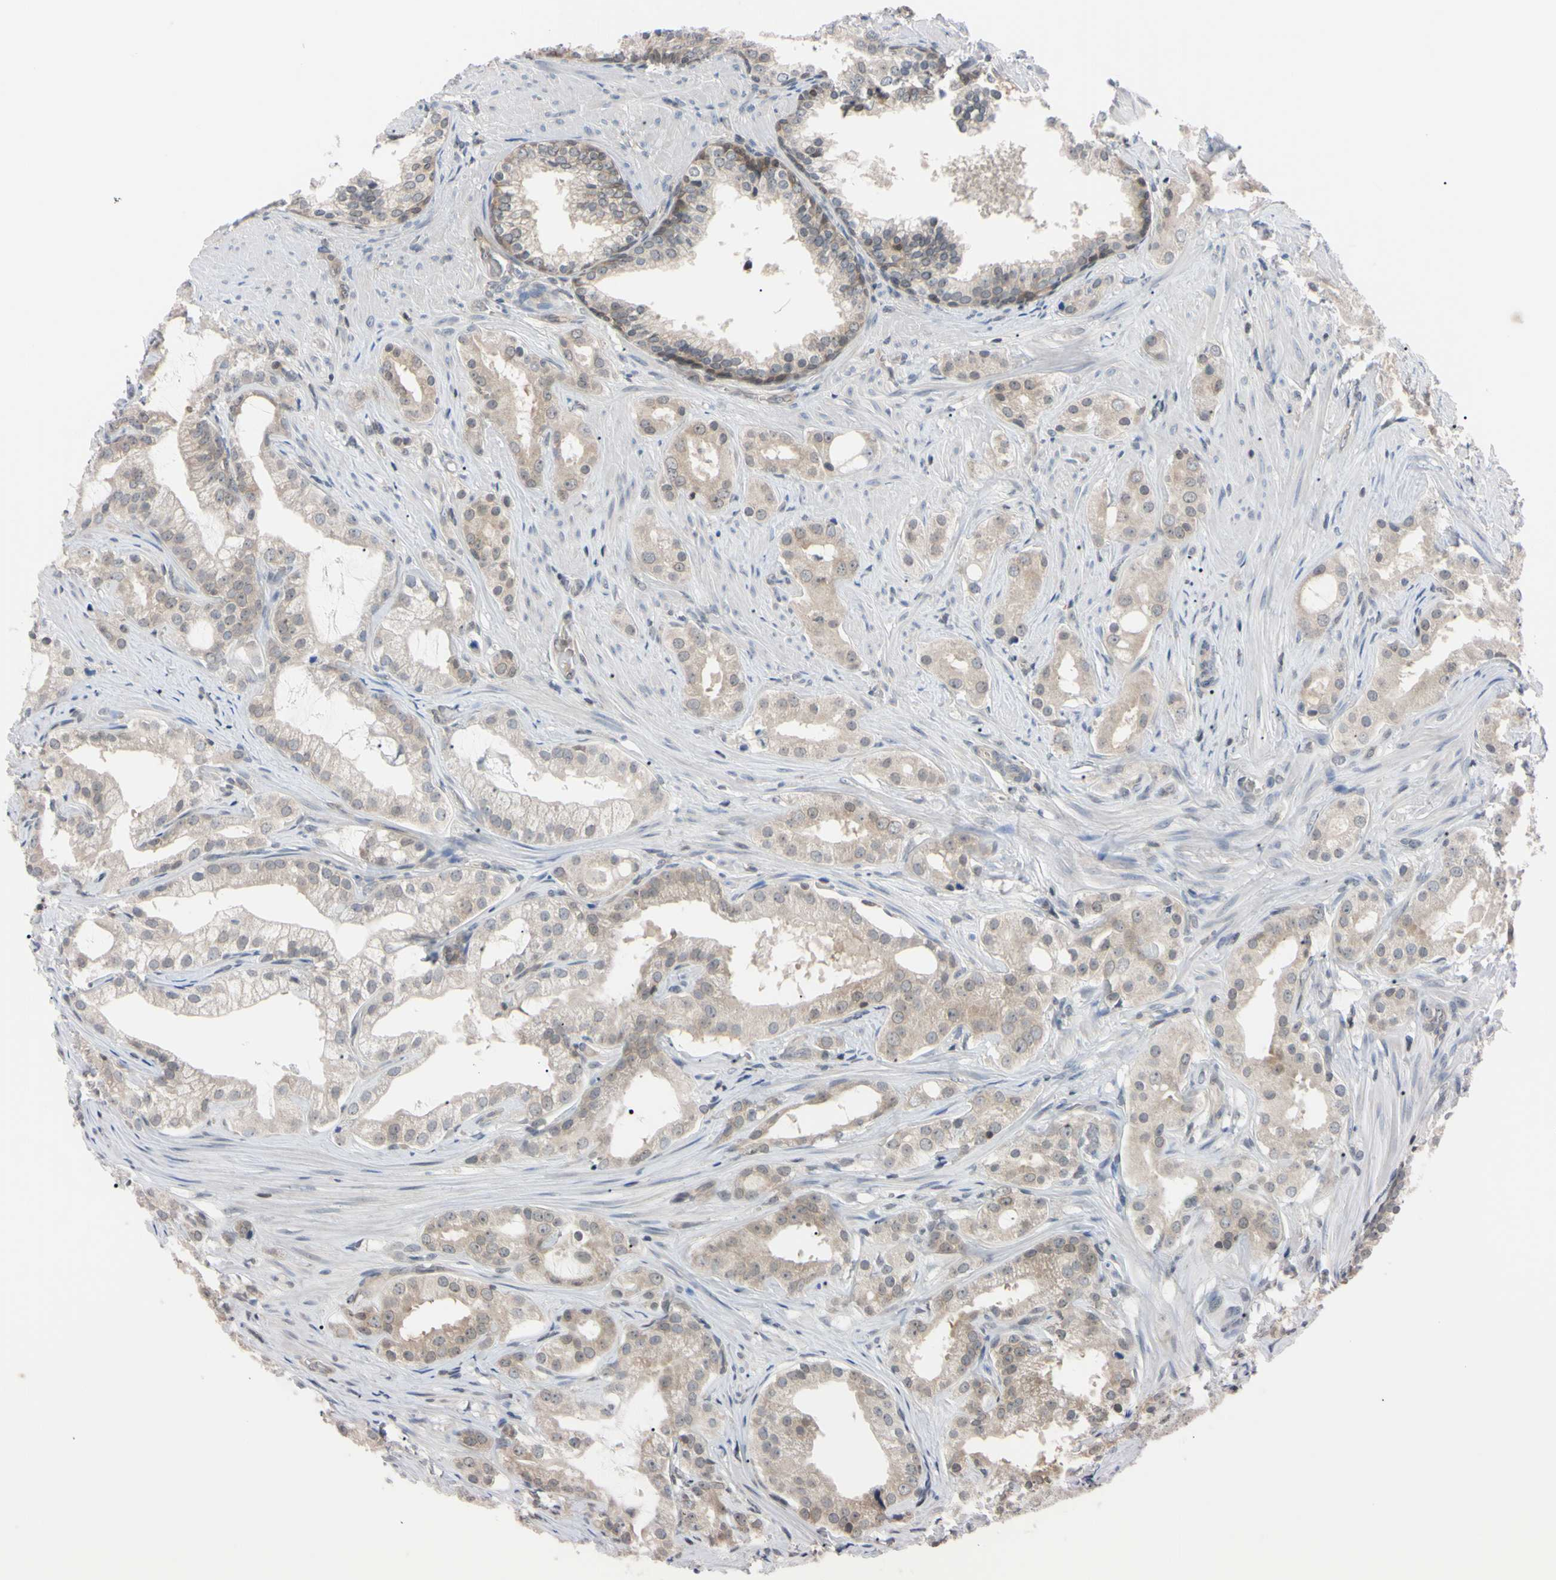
{"staining": {"intensity": "weak", "quantity": ">75%", "location": "cytoplasmic/membranous"}, "tissue": "prostate cancer", "cell_type": "Tumor cells", "image_type": "cancer", "snomed": [{"axis": "morphology", "description": "Adenocarcinoma, Low grade"}, {"axis": "topography", "description": "Prostate"}], "caption": "IHC staining of prostate cancer, which displays low levels of weak cytoplasmic/membranous positivity in about >75% of tumor cells indicating weak cytoplasmic/membranous protein positivity. The staining was performed using DAB (brown) for protein detection and nuclei were counterstained in hematoxylin (blue).", "gene": "UBE2I", "patient": {"sex": "male", "age": 59}}